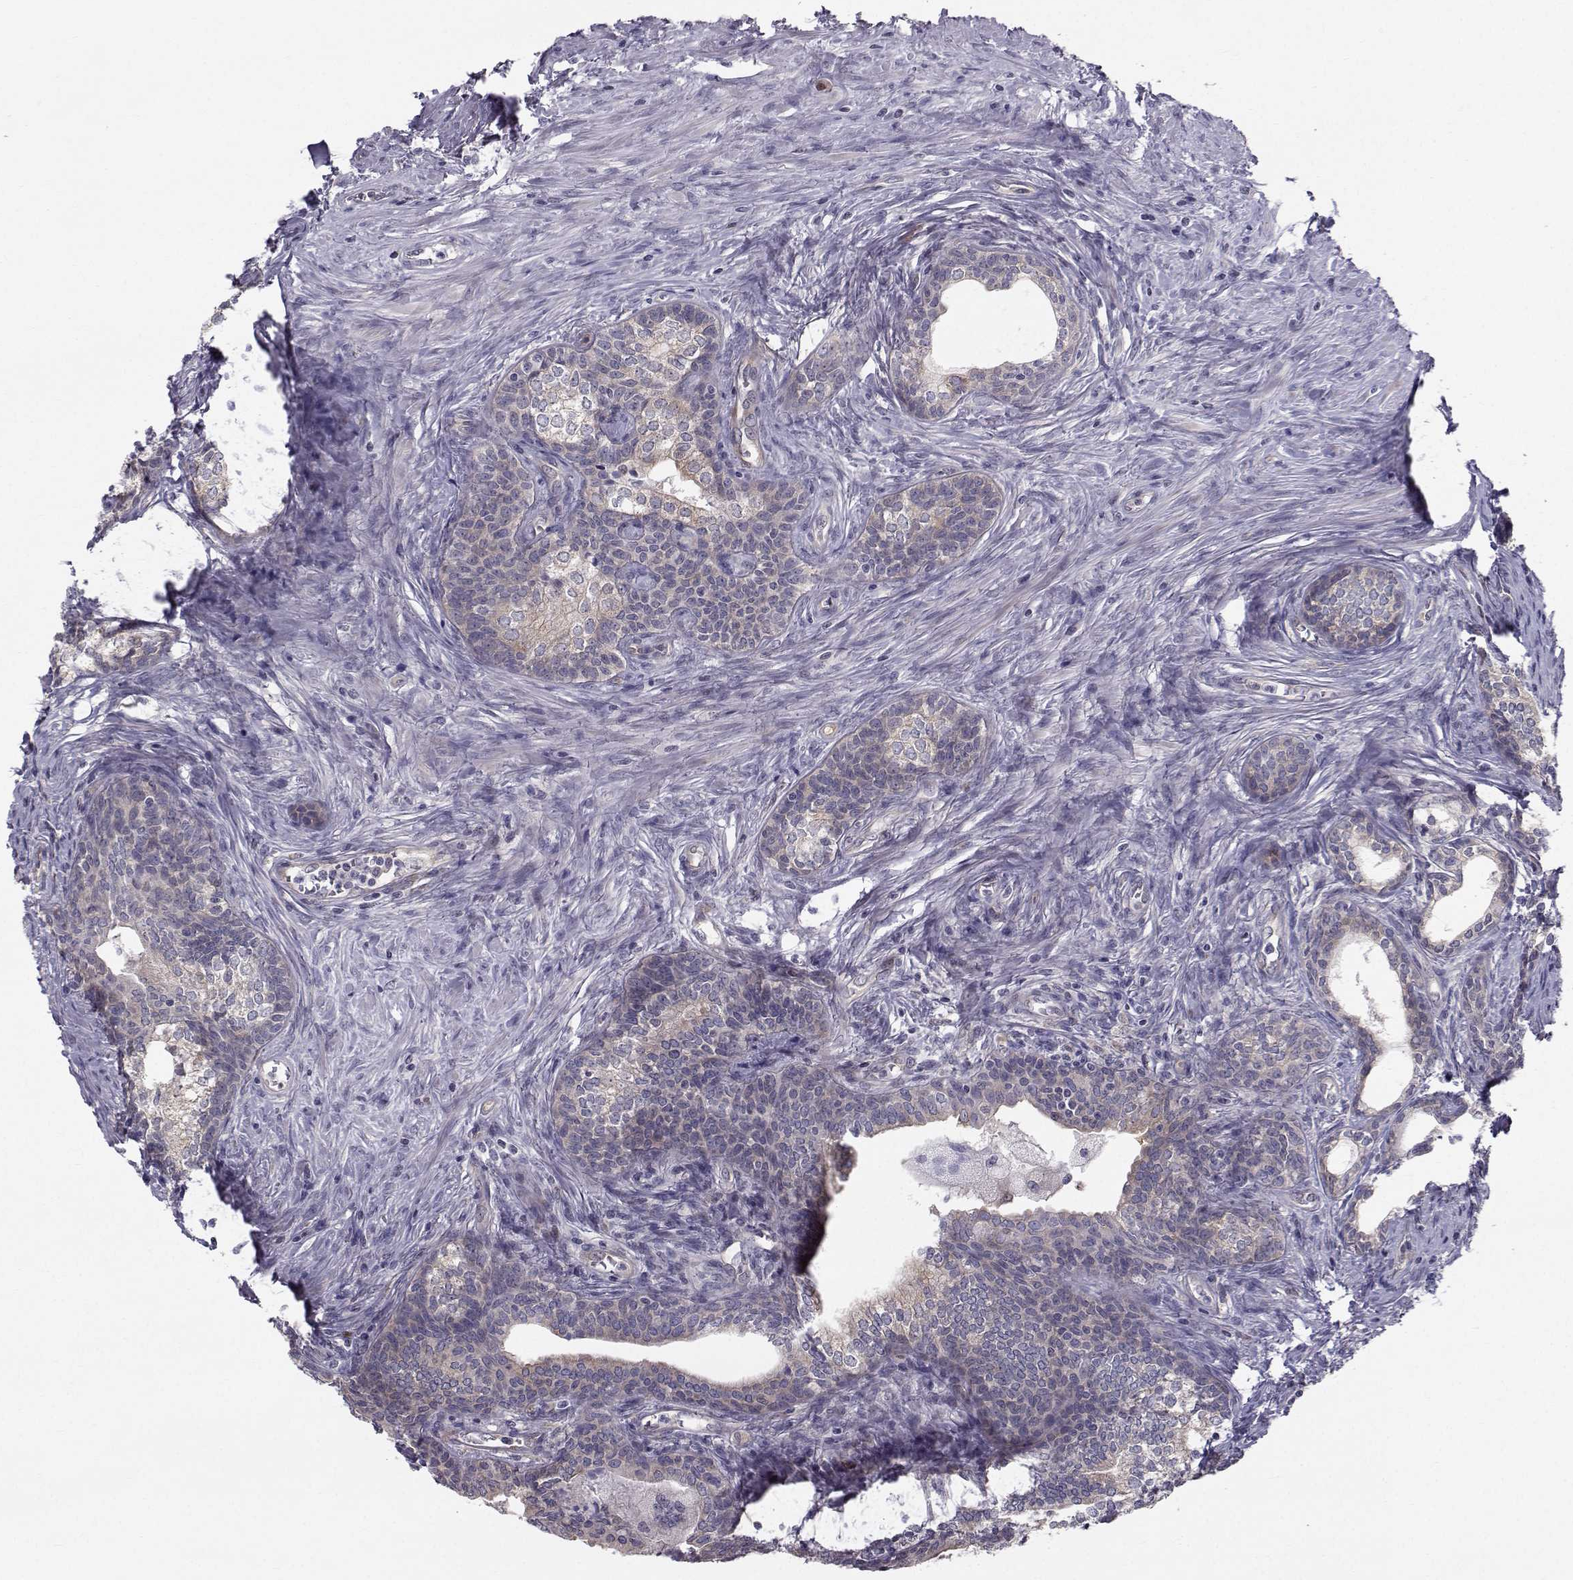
{"staining": {"intensity": "weak", "quantity": "25%-75%", "location": "cytoplasmic/membranous"}, "tissue": "prostate", "cell_type": "Glandular cells", "image_type": "normal", "snomed": [{"axis": "morphology", "description": "Normal tissue, NOS"}, {"axis": "topography", "description": "Prostate"}], "caption": "Prostate was stained to show a protein in brown. There is low levels of weak cytoplasmic/membranous staining in about 25%-75% of glandular cells. Immunohistochemistry (ihc) stains the protein in brown and the nuclei are stained blue.", "gene": "HSP90AB1", "patient": {"sex": "male", "age": 65}}